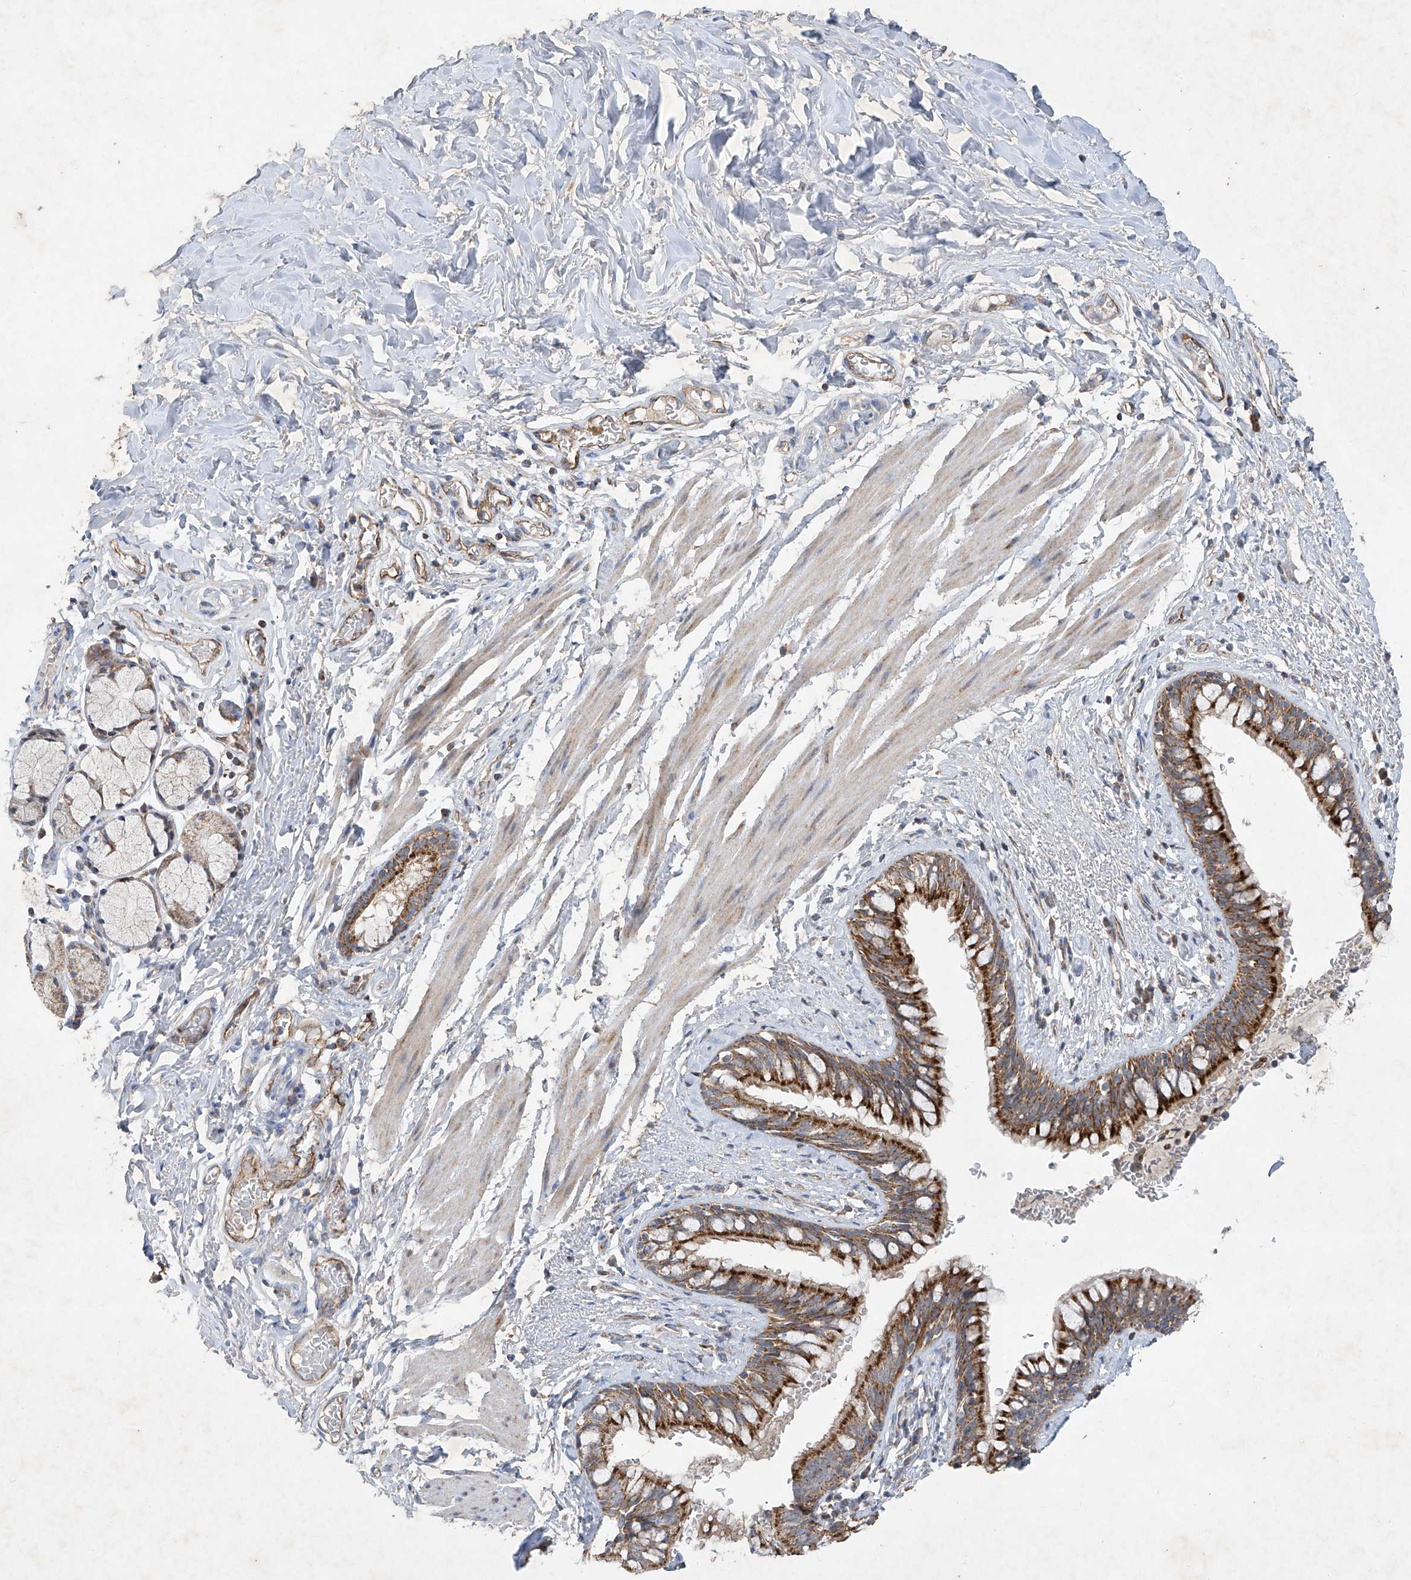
{"staining": {"intensity": "strong", "quantity": ">75%", "location": "cytoplasmic/membranous"}, "tissue": "bronchus", "cell_type": "Respiratory epithelial cells", "image_type": "normal", "snomed": [{"axis": "morphology", "description": "Normal tissue, NOS"}, {"axis": "topography", "description": "Cartilage tissue"}, {"axis": "topography", "description": "Bronchus"}], "caption": "Immunohistochemistry (IHC) (DAB (3,3'-diaminobenzidine)) staining of normal bronchus exhibits strong cytoplasmic/membranous protein expression in approximately >75% of respiratory epithelial cells.", "gene": "UQCC1", "patient": {"sex": "female", "age": 36}}